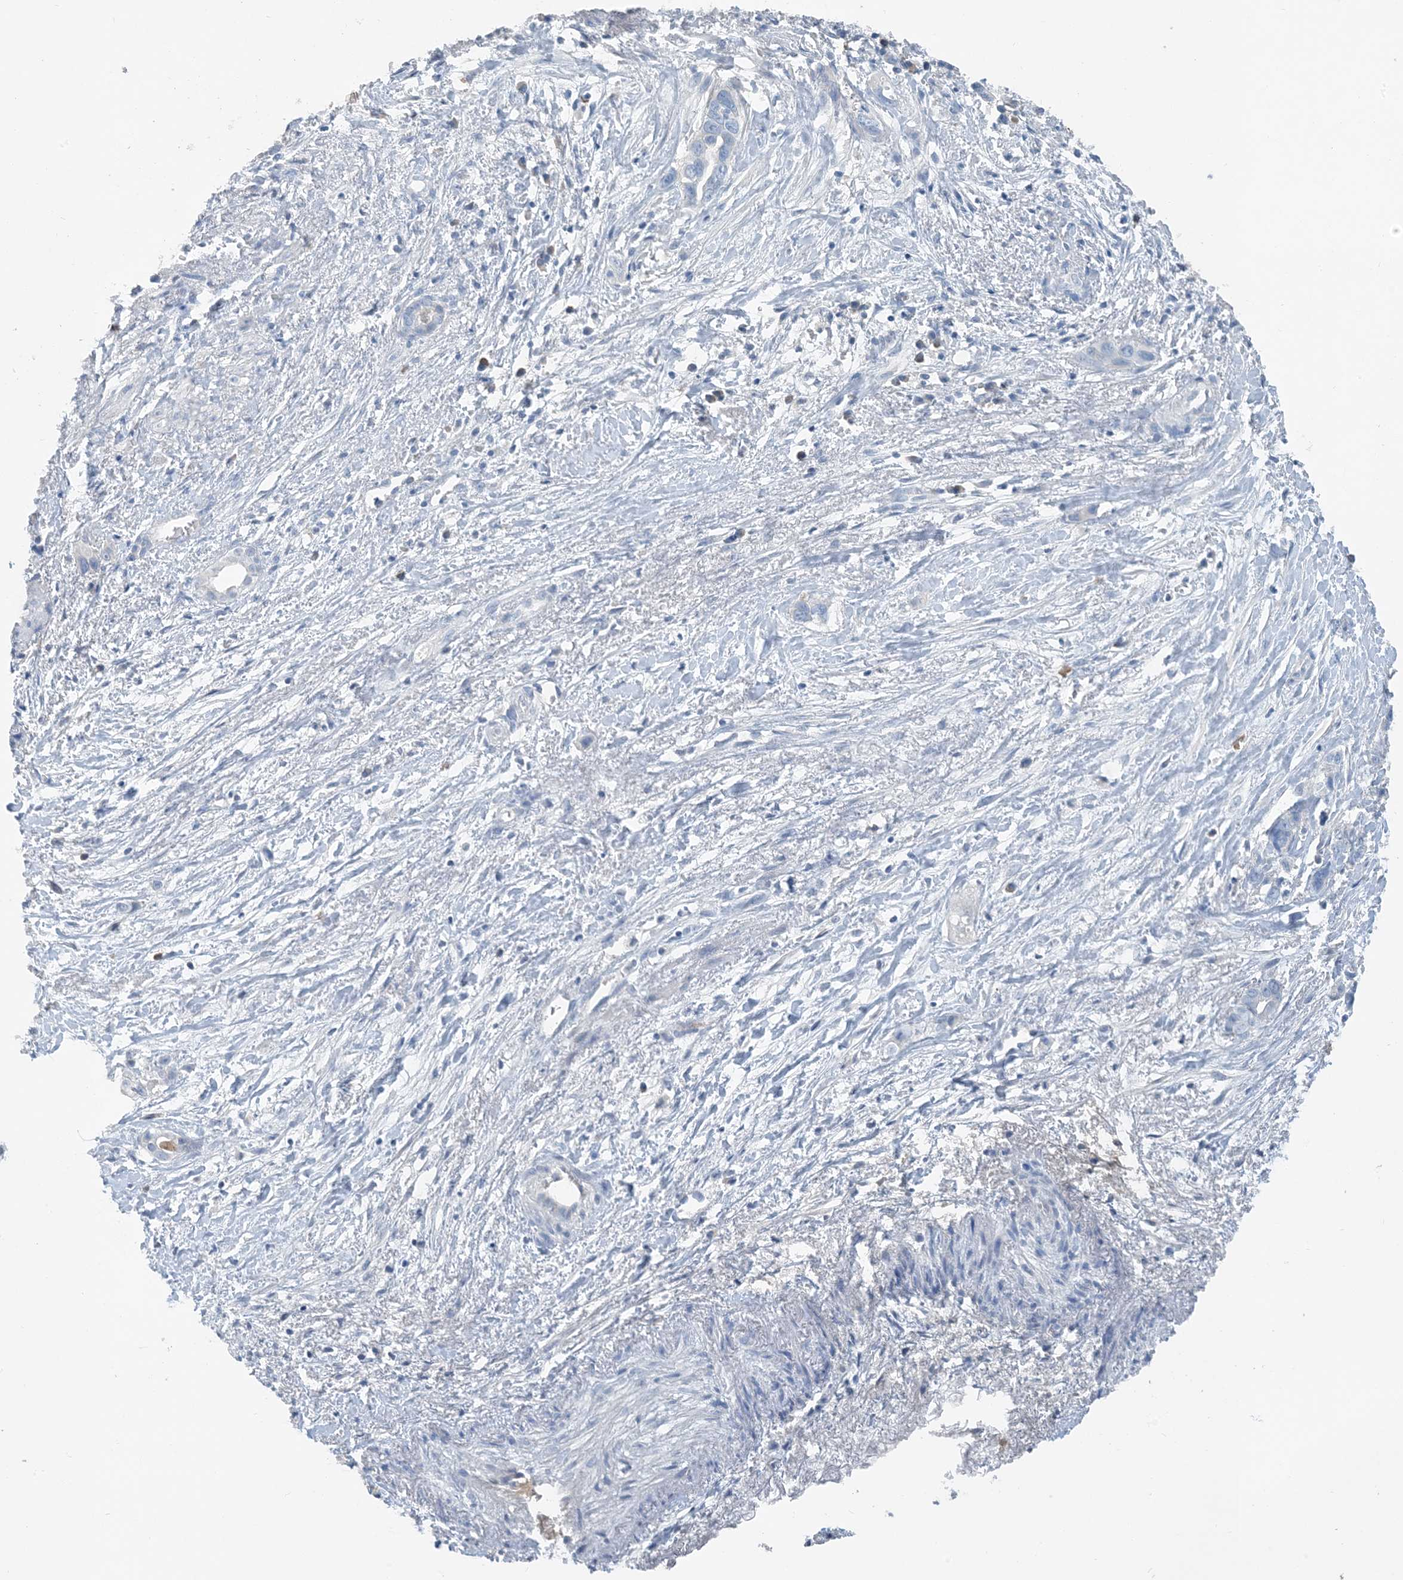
{"staining": {"intensity": "negative", "quantity": "none", "location": "none"}, "tissue": "liver cancer", "cell_type": "Tumor cells", "image_type": "cancer", "snomed": [{"axis": "morphology", "description": "Cholangiocarcinoma"}, {"axis": "topography", "description": "Liver"}], "caption": "High power microscopy photomicrograph of an IHC image of cholangiocarcinoma (liver), revealing no significant expression in tumor cells.", "gene": "CTRL", "patient": {"sex": "female", "age": 79}}